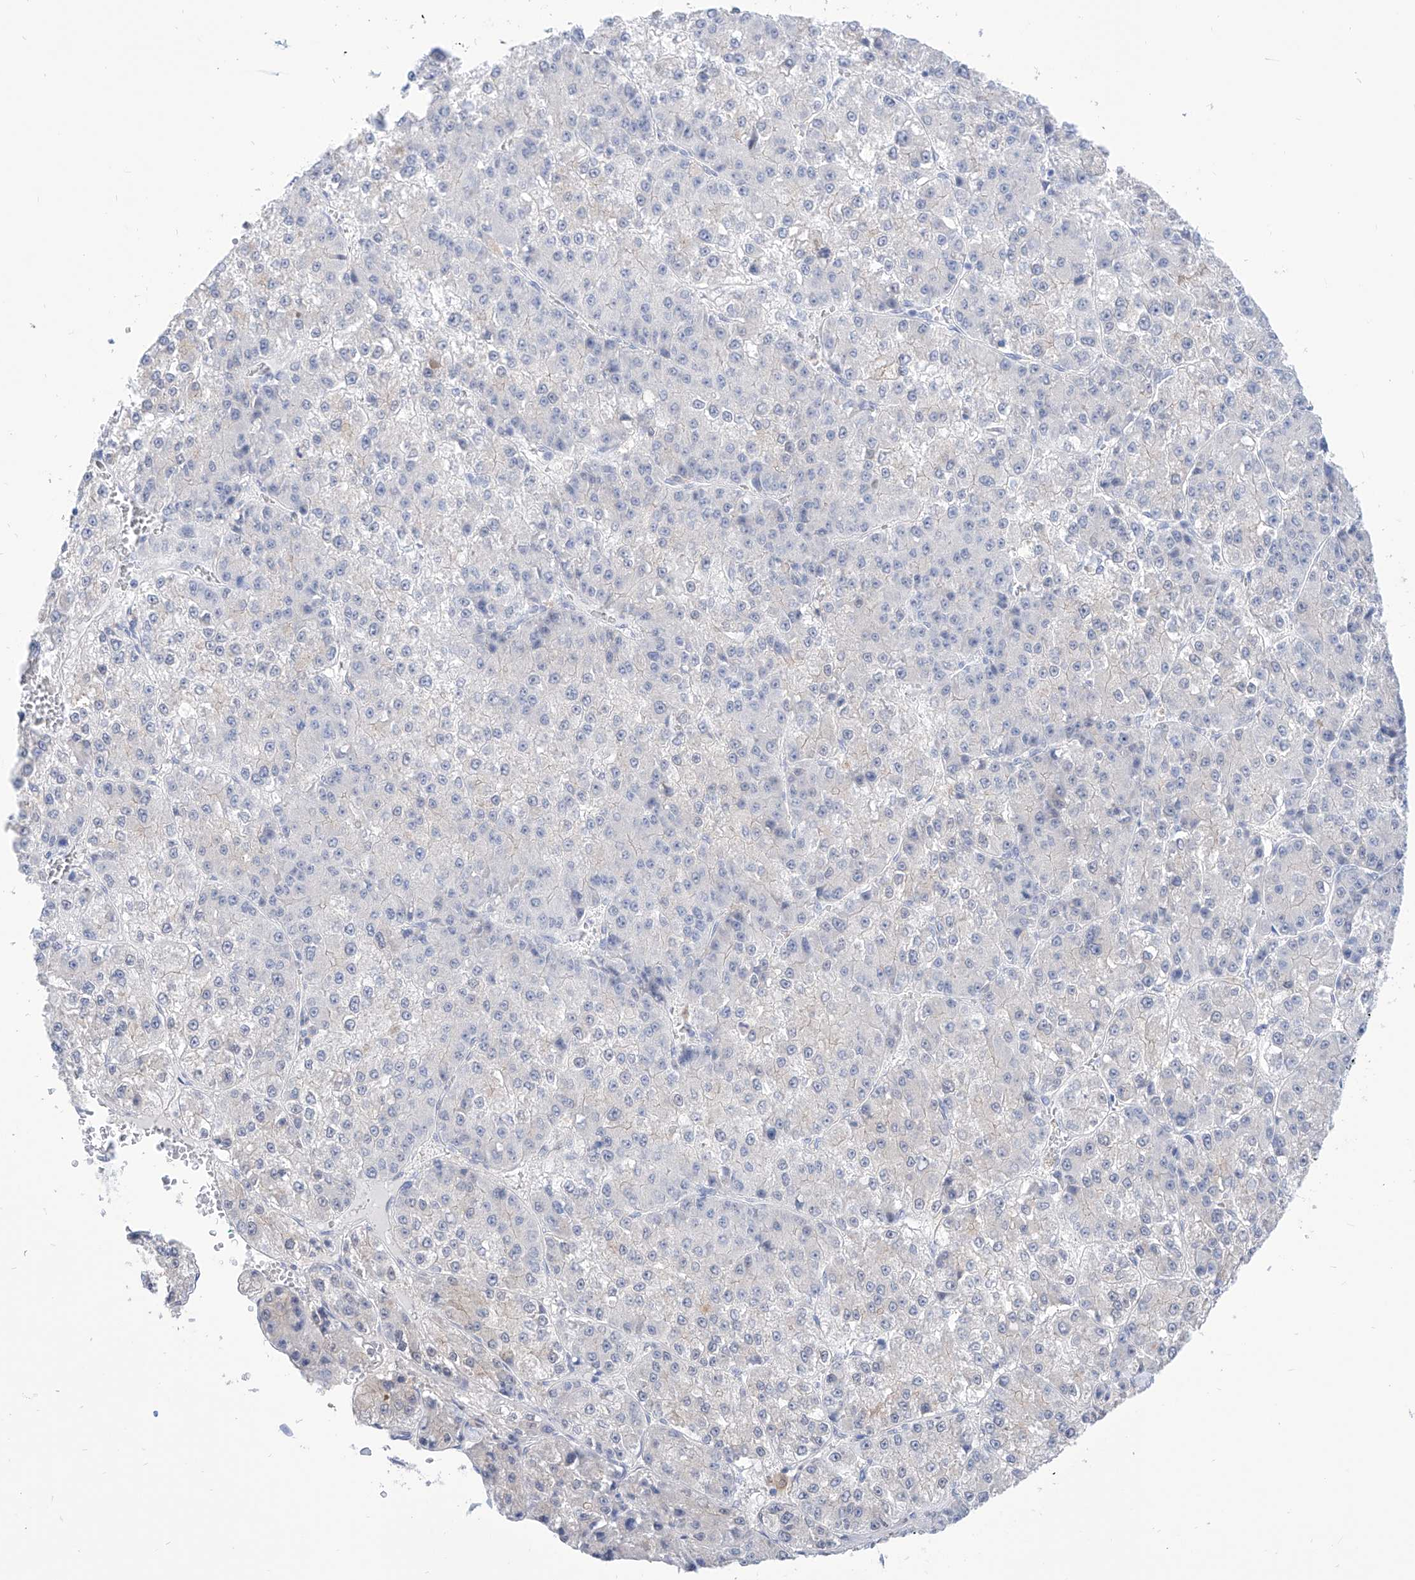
{"staining": {"intensity": "negative", "quantity": "none", "location": "none"}, "tissue": "liver cancer", "cell_type": "Tumor cells", "image_type": "cancer", "snomed": [{"axis": "morphology", "description": "Carcinoma, Hepatocellular, NOS"}, {"axis": "topography", "description": "Liver"}], "caption": "Hepatocellular carcinoma (liver) was stained to show a protein in brown. There is no significant positivity in tumor cells.", "gene": "PDXK", "patient": {"sex": "female", "age": 73}}